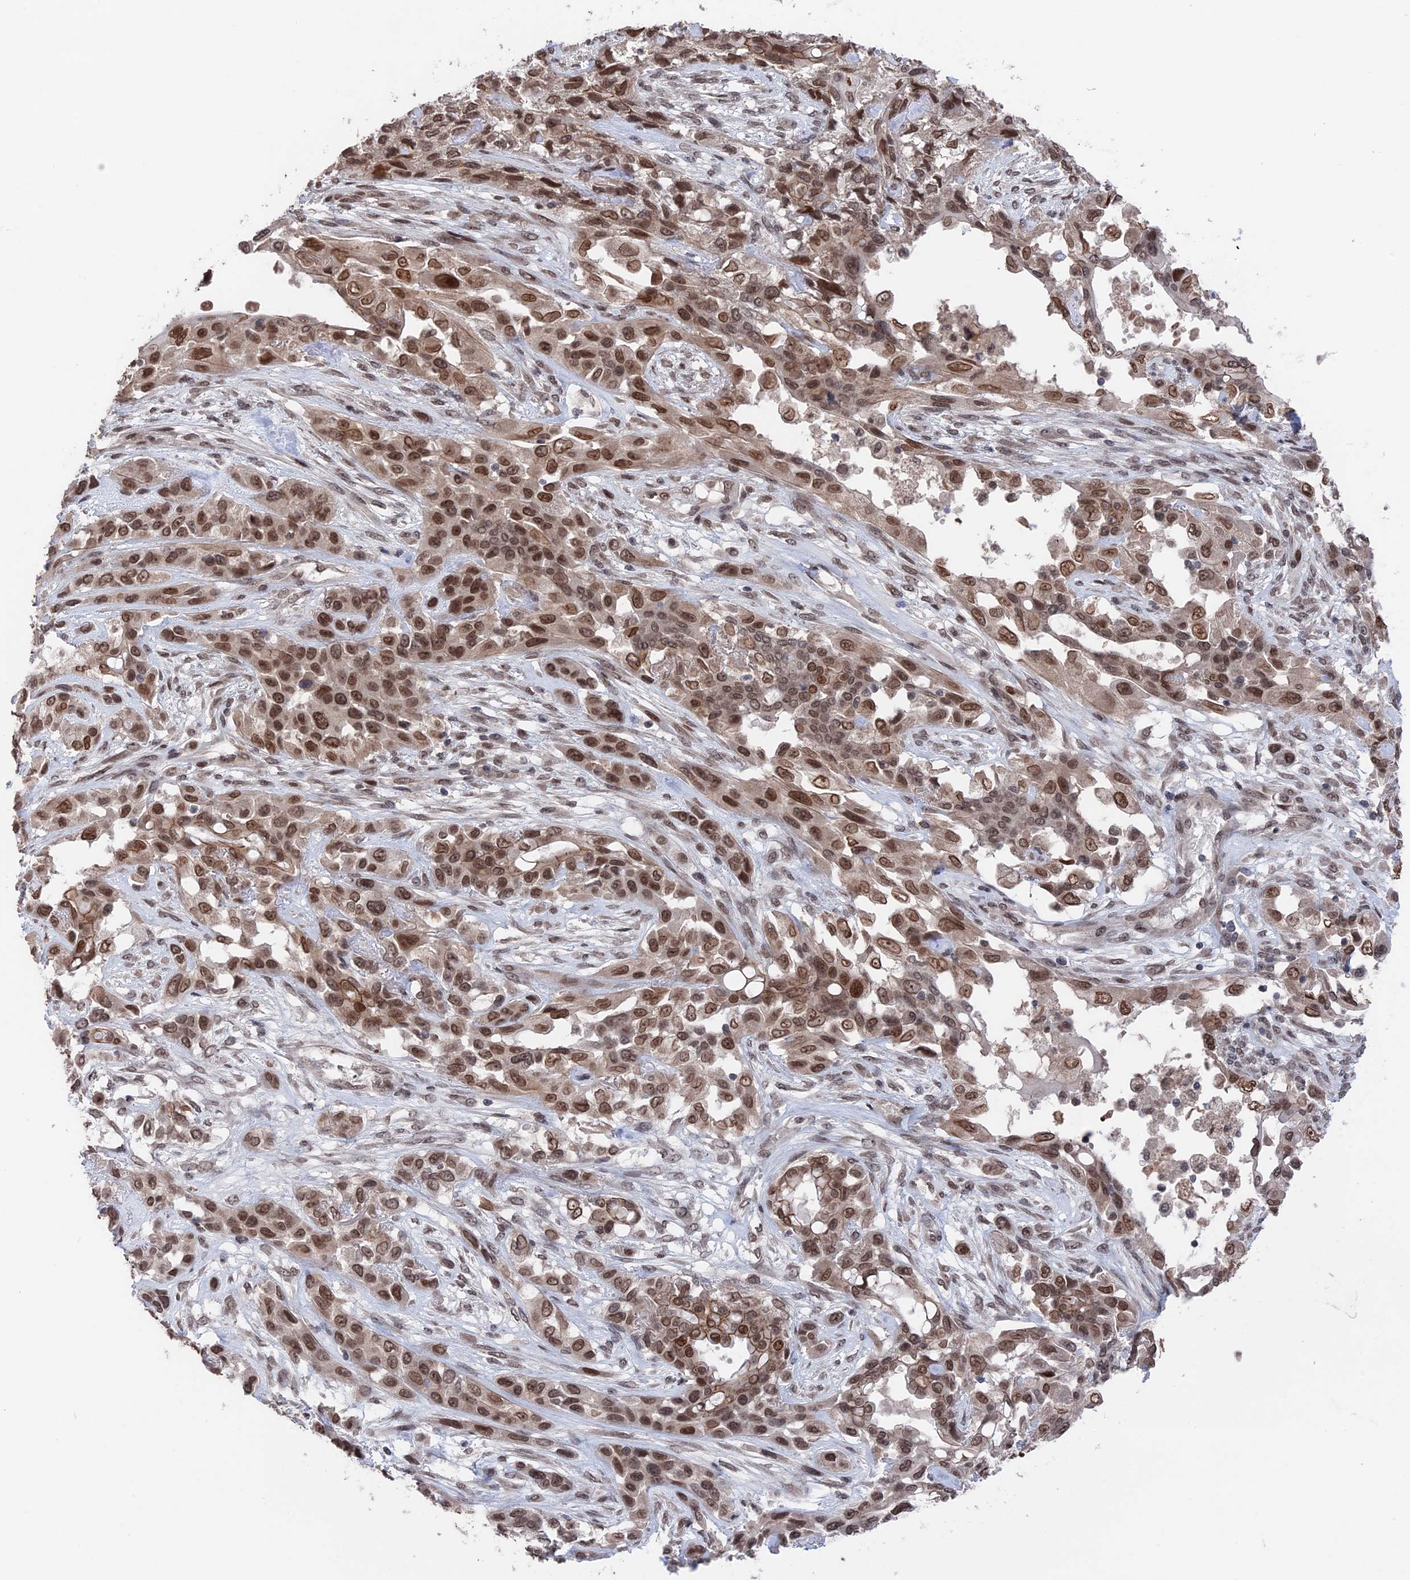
{"staining": {"intensity": "moderate", "quantity": ">75%", "location": "nuclear"}, "tissue": "lung cancer", "cell_type": "Tumor cells", "image_type": "cancer", "snomed": [{"axis": "morphology", "description": "Squamous cell carcinoma, NOS"}, {"axis": "topography", "description": "Lung"}], "caption": "IHC of lung cancer shows medium levels of moderate nuclear expression in about >75% of tumor cells.", "gene": "NR2C2AP", "patient": {"sex": "female", "age": 70}}